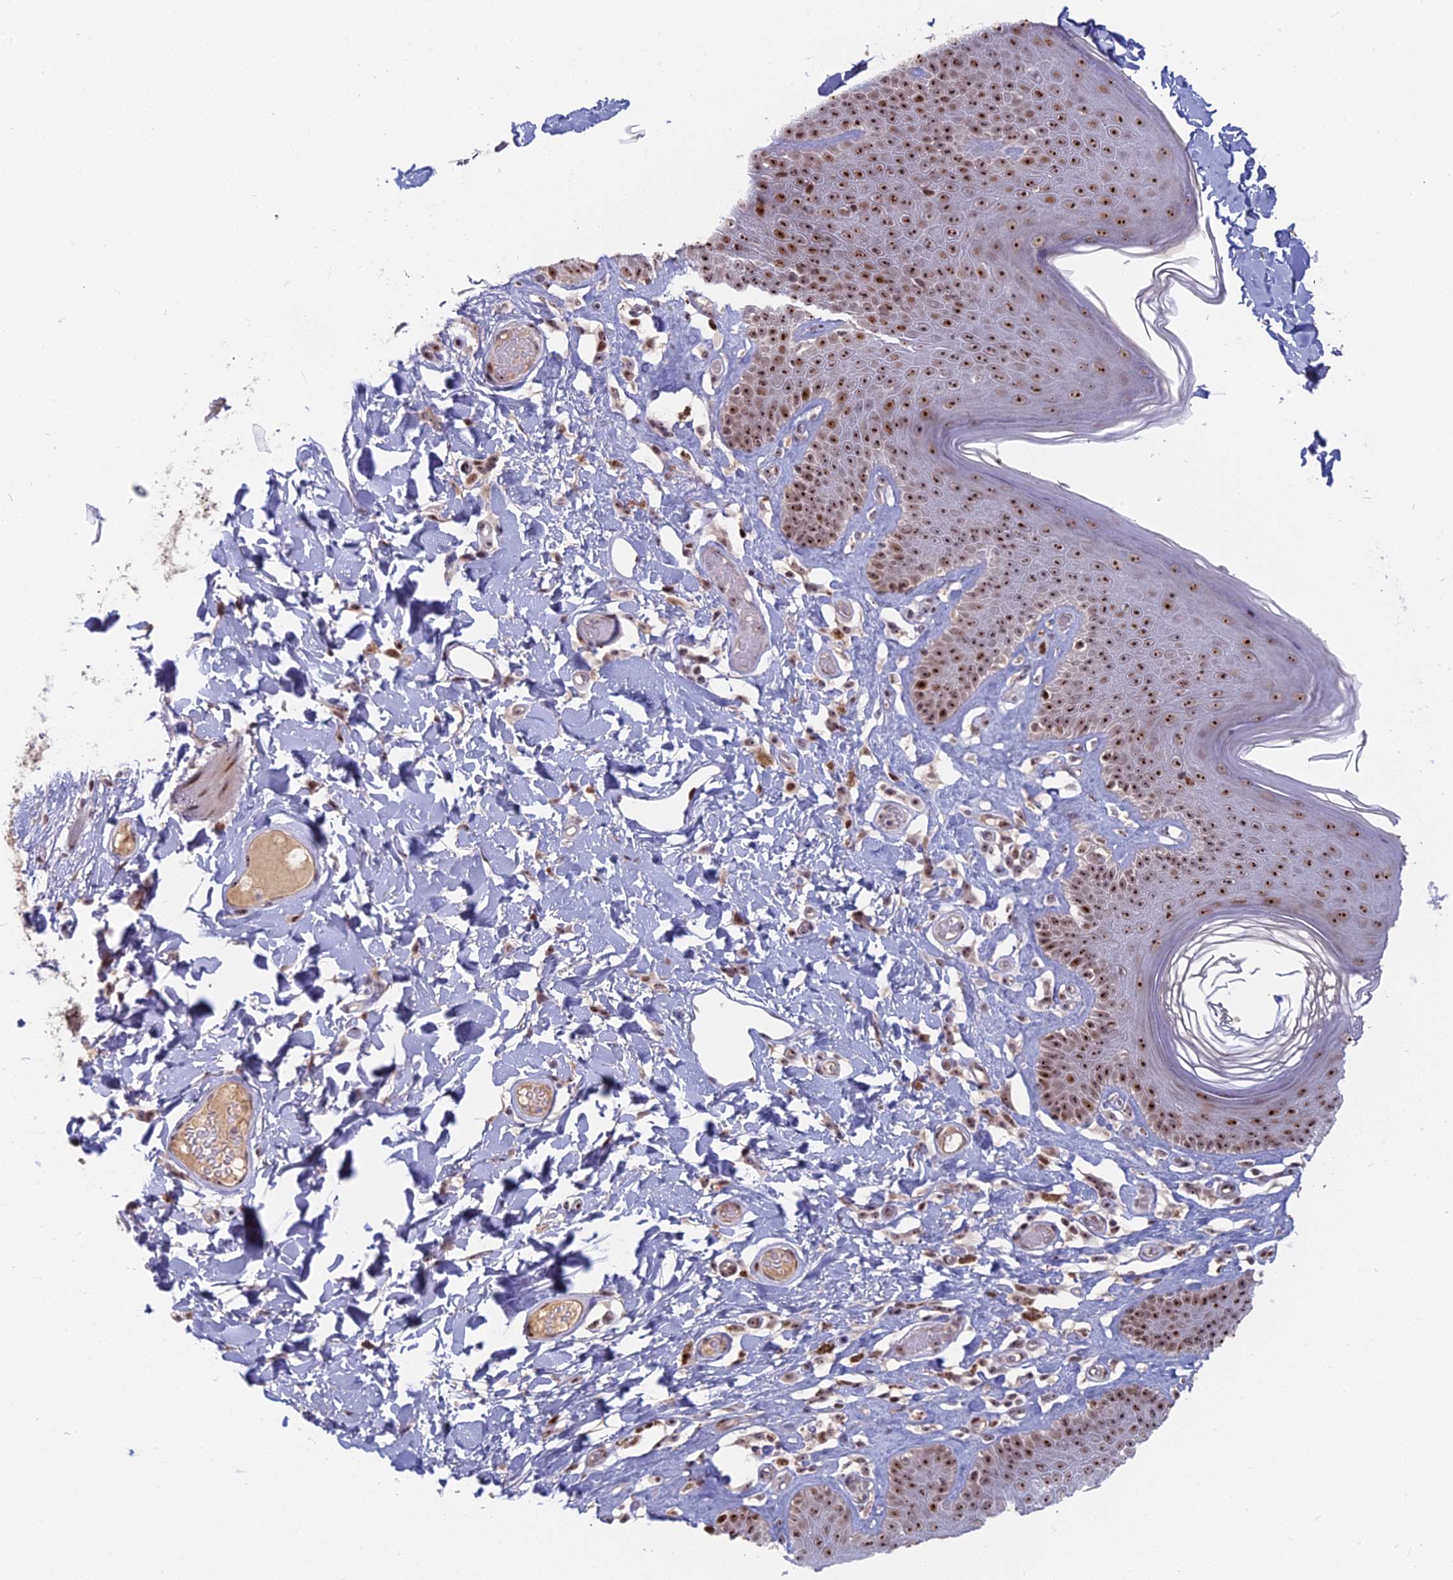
{"staining": {"intensity": "strong", "quantity": ">75%", "location": "nuclear"}, "tissue": "skin", "cell_type": "Epidermal cells", "image_type": "normal", "snomed": [{"axis": "morphology", "description": "Normal tissue, NOS"}, {"axis": "topography", "description": "Vulva"}], "caption": "IHC histopathology image of normal skin: human skin stained using immunohistochemistry (IHC) shows high levels of strong protein expression localized specifically in the nuclear of epidermal cells, appearing as a nuclear brown color.", "gene": "FAM131A", "patient": {"sex": "female", "age": 73}}